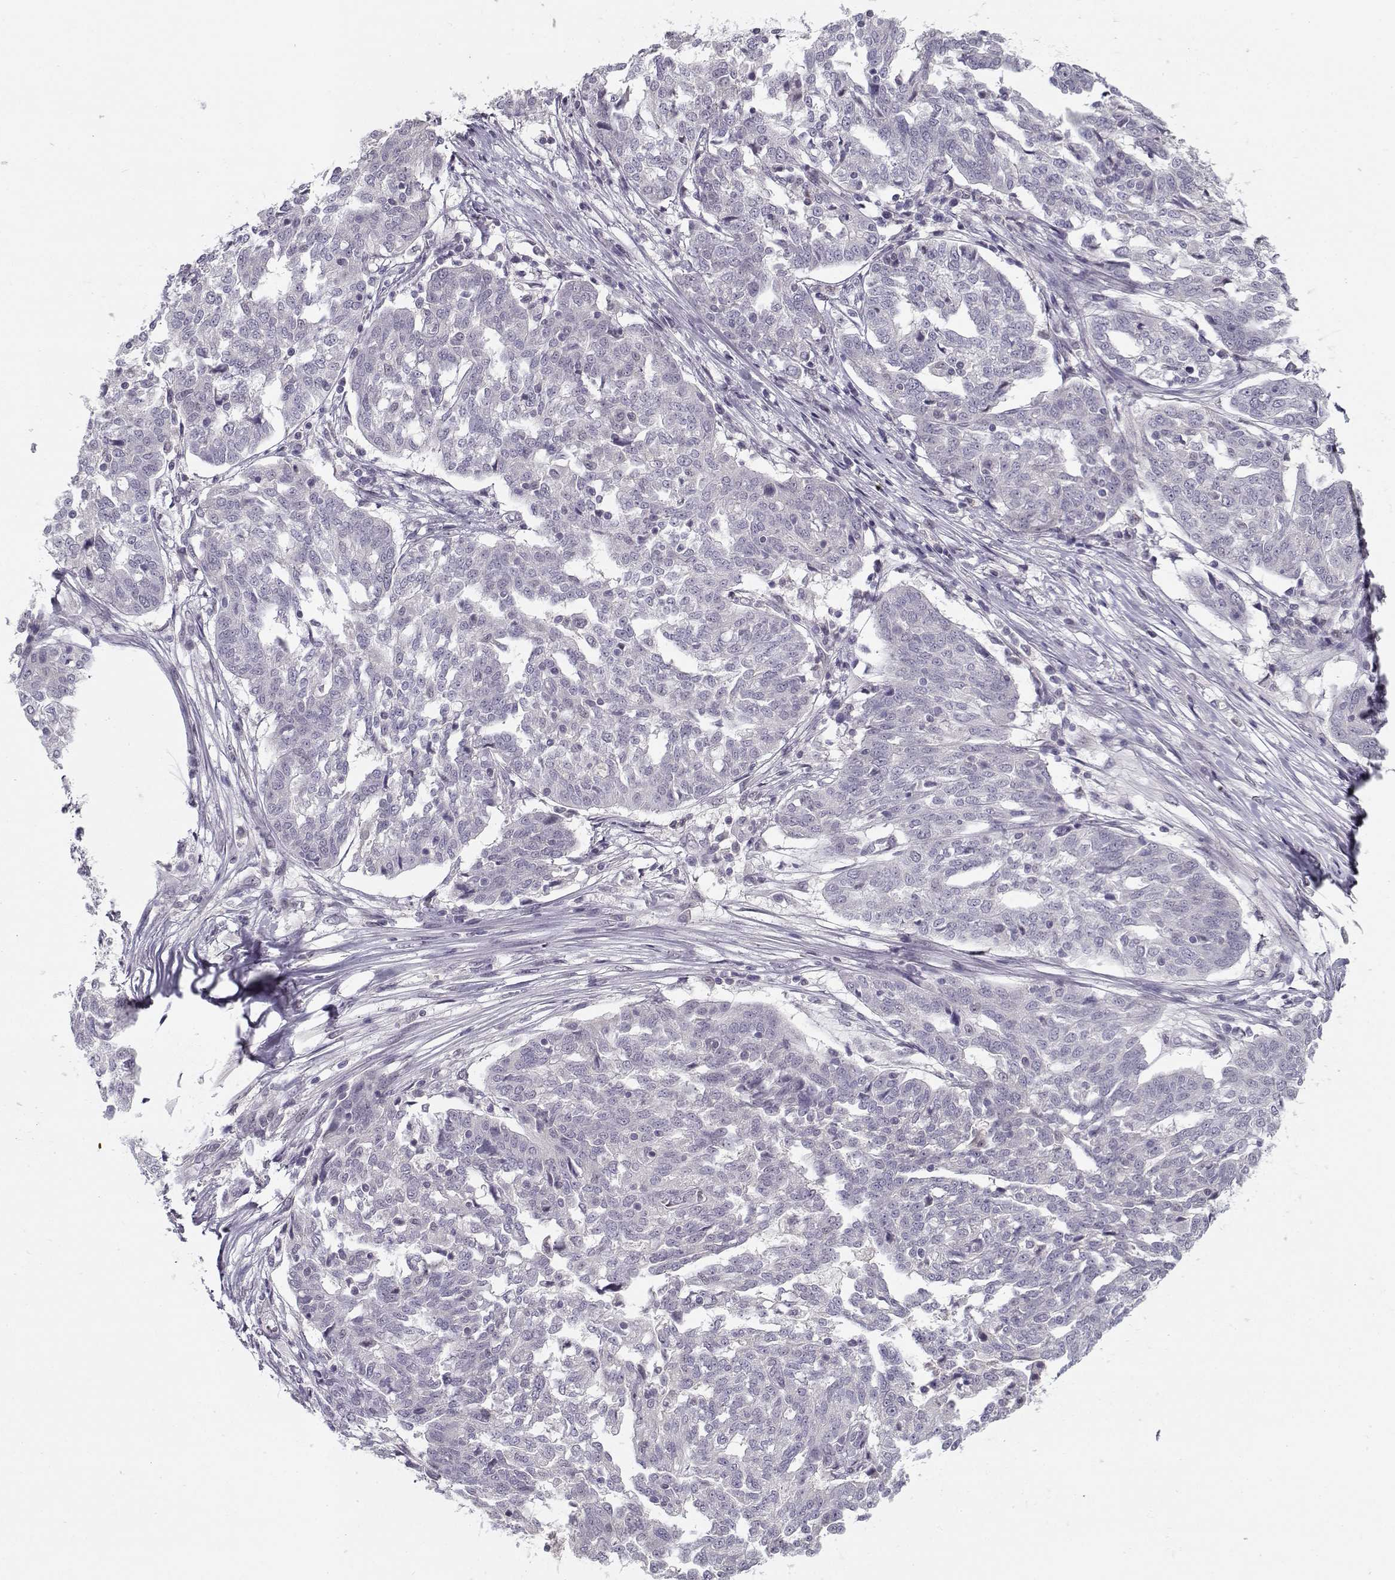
{"staining": {"intensity": "negative", "quantity": "none", "location": "none"}, "tissue": "ovarian cancer", "cell_type": "Tumor cells", "image_type": "cancer", "snomed": [{"axis": "morphology", "description": "Cystadenocarcinoma, serous, NOS"}, {"axis": "topography", "description": "Ovary"}], "caption": "High magnification brightfield microscopy of ovarian cancer (serous cystadenocarcinoma) stained with DAB (3,3'-diaminobenzidine) (brown) and counterstained with hematoxylin (blue): tumor cells show no significant staining. (DAB (3,3'-diaminobenzidine) immunohistochemistry visualized using brightfield microscopy, high magnification).", "gene": "C16orf86", "patient": {"sex": "female", "age": 67}}